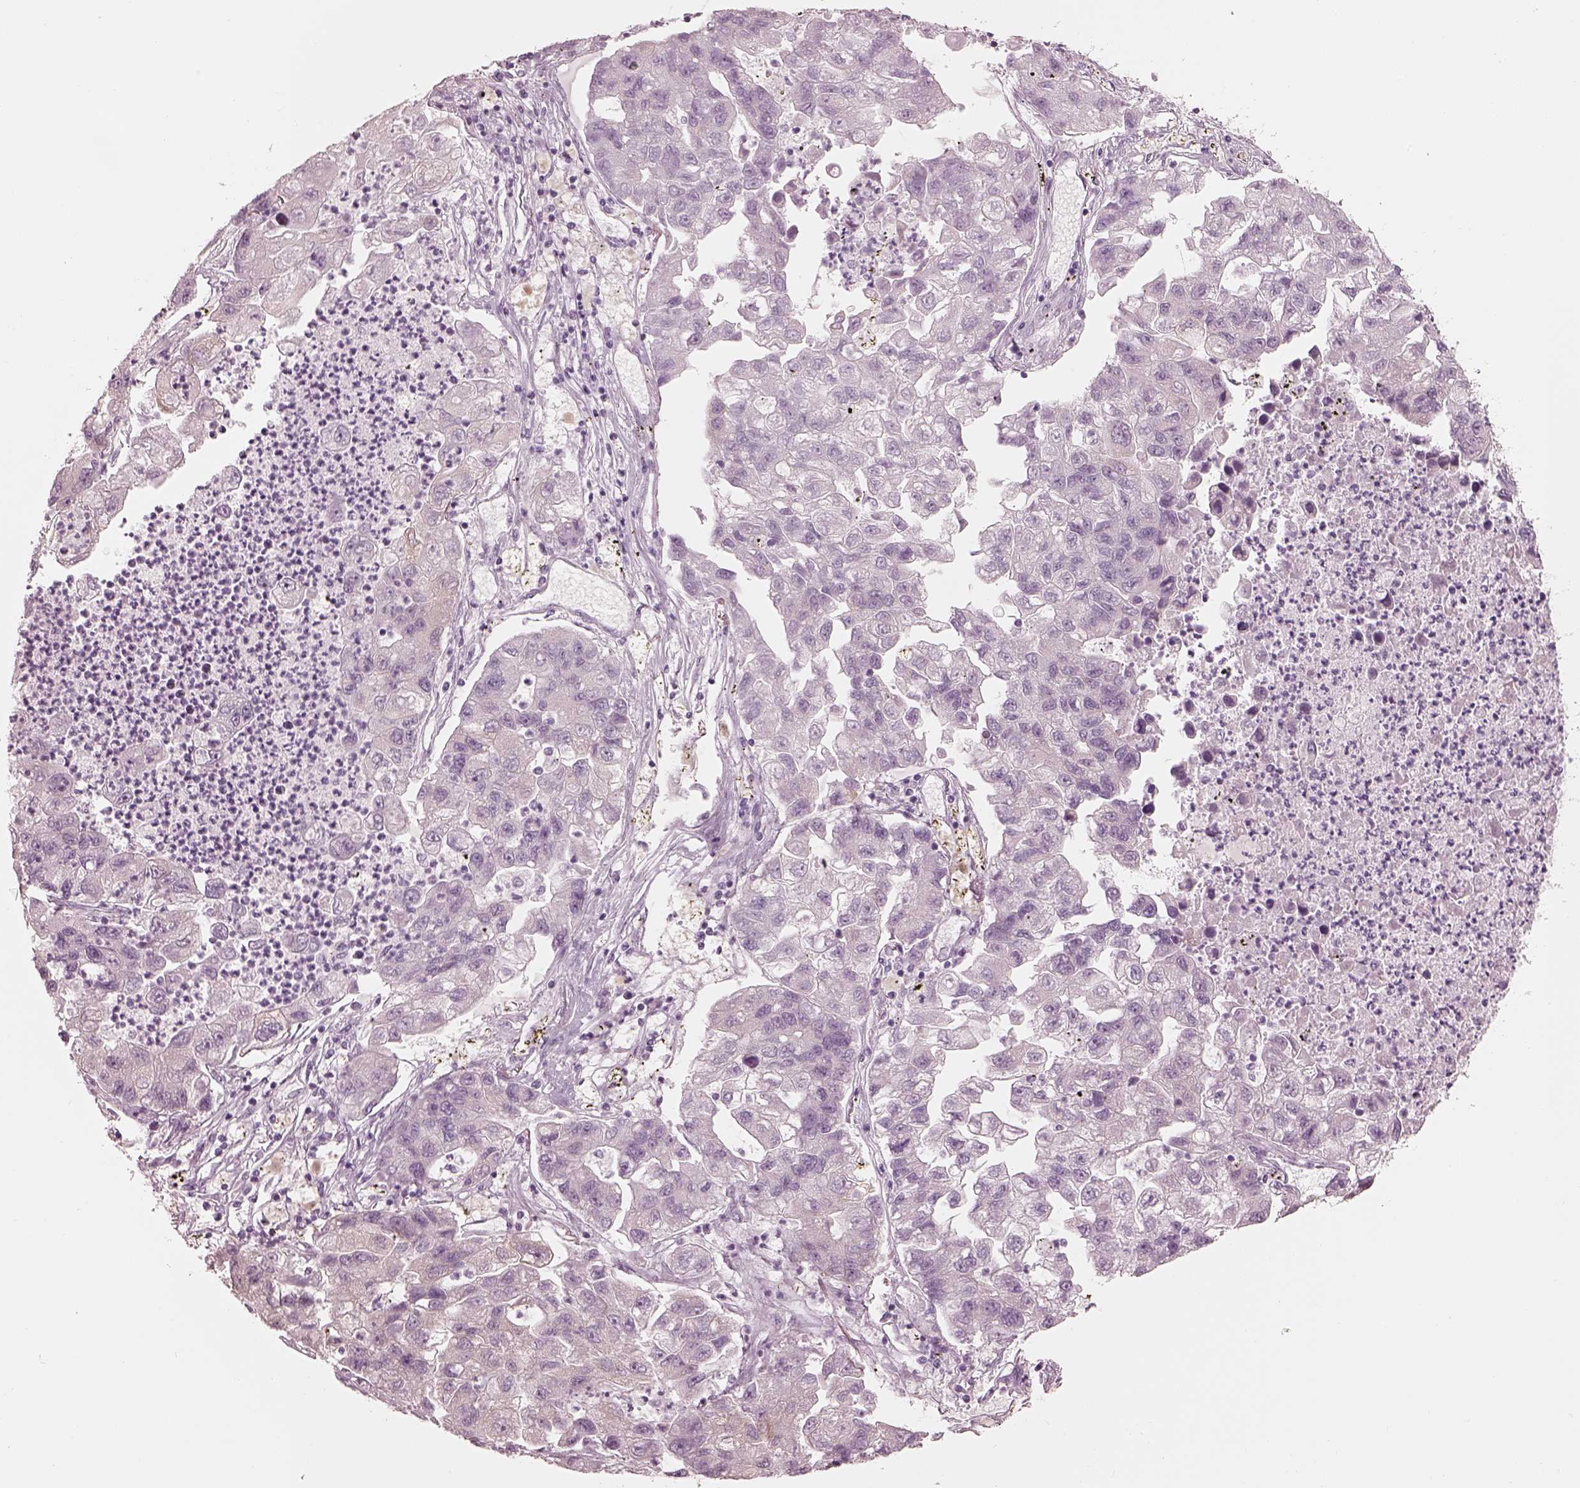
{"staining": {"intensity": "negative", "quantity": "none", "location": "none"}, "tissue": "lung cancer", "cell_type": "Tumor cells", "image_type": "cancer", "snomed": [{"axis": "morphology", "description": "Adenocarcinoma, NOS"}, {"axis": "topography", "description": "Lung"}], "caption": "Tumor cells show no significant protein expression in lung cancer. (Immunohistochemistry, brightfield microscopy, high magnification).", "gene": "PON3", "patient": {"sex": "female", "age": 51}}